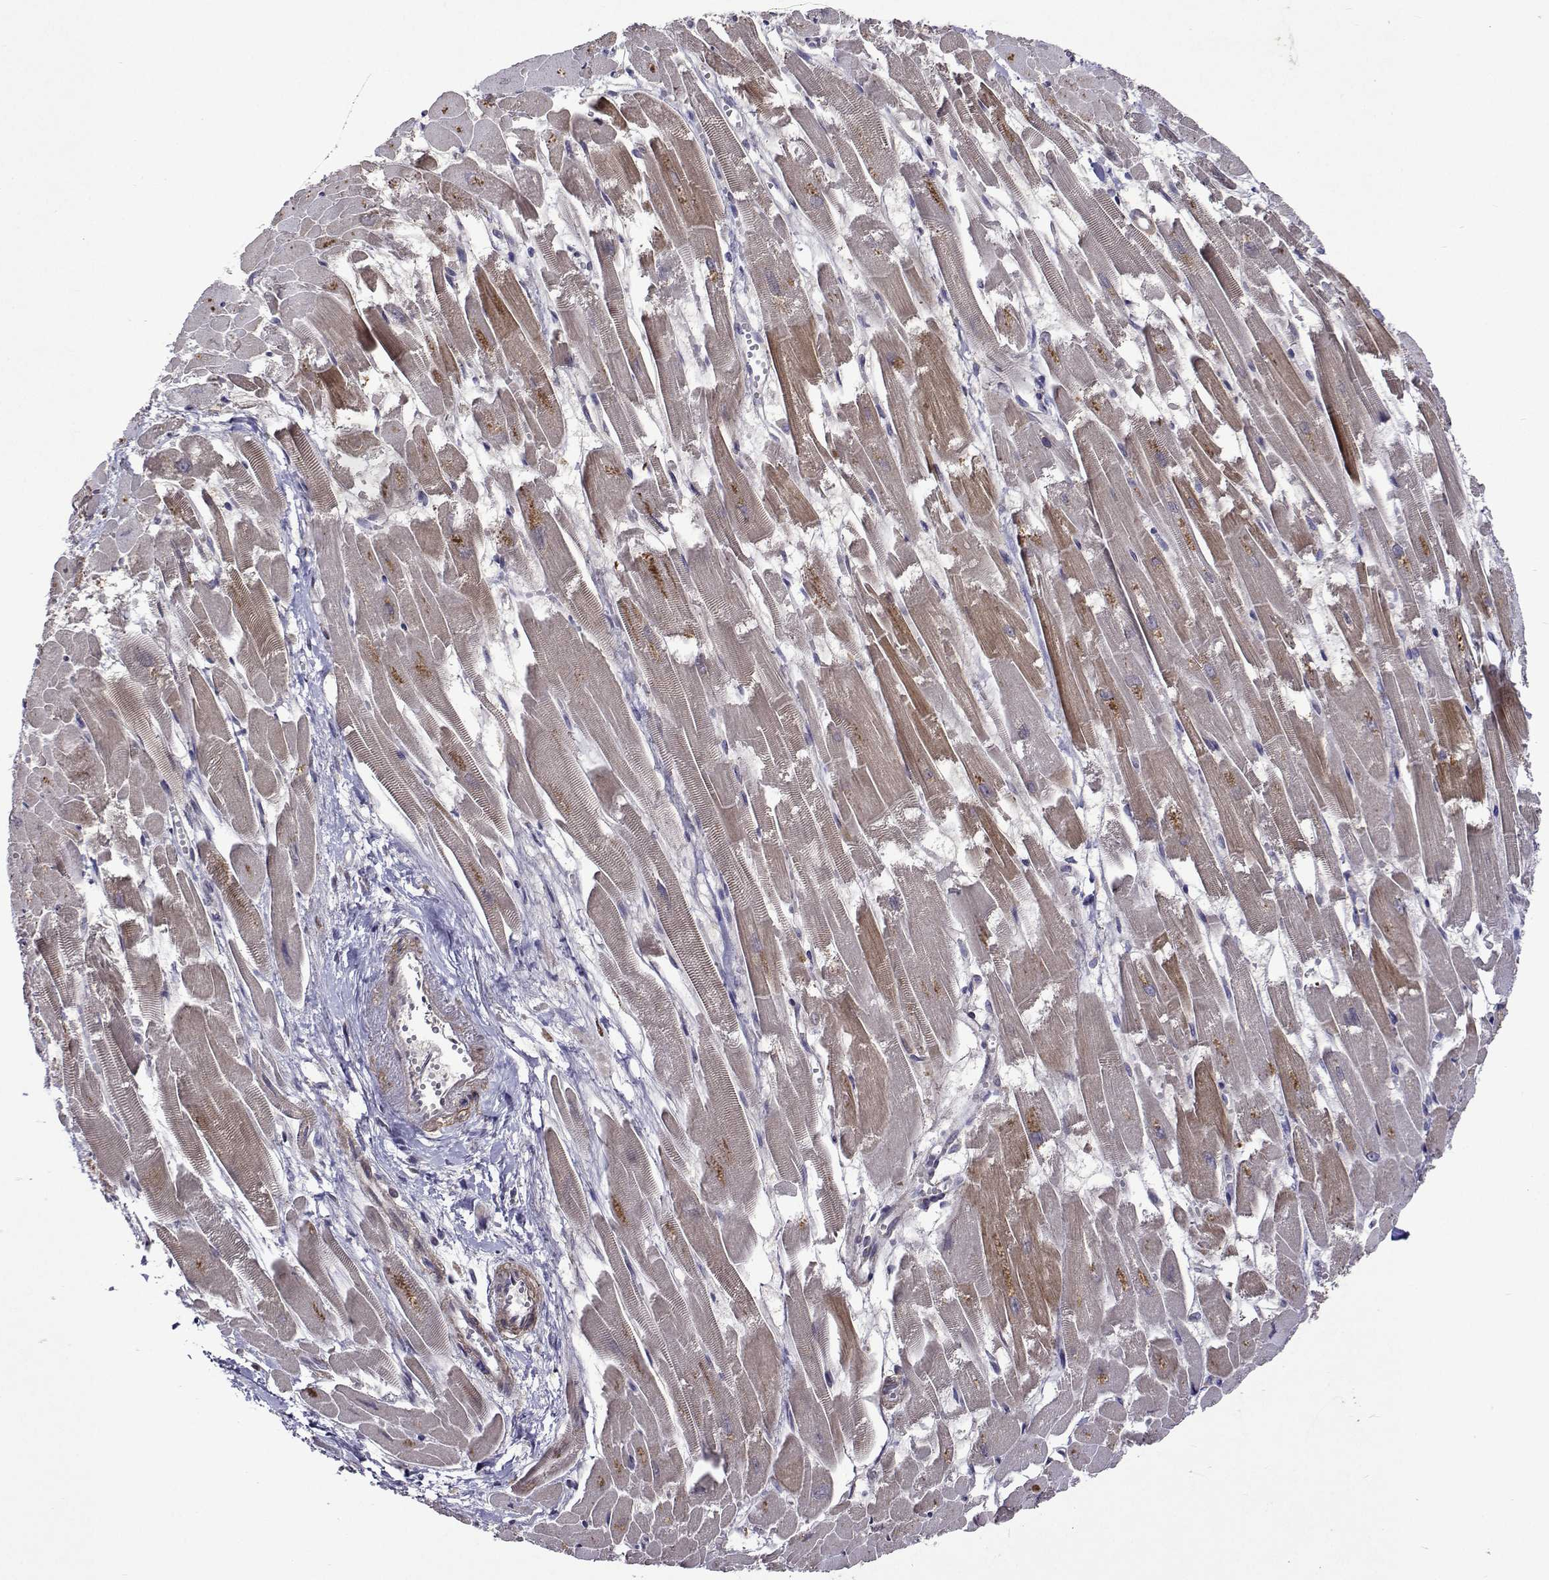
{"staining": {"intensity": "weak", "quantity": "25%-75%", "location": "cytoplasmic/membranous"}, "tissue": "heart muscle", "cell_type": "Cardiomyocytes", "image_type": "normal", "snomed": [{"axis": "morphology", "description": "Normal tissue, NOS"}, {"axis": "topography", "description": "Heart"}], "caption": "Protein expression analysis of normal human heart muscle reveals weak cytoplasmic/membranous expression in approximately 25%-75% of cardiomyocytes.", "gene": "TARBP2", "patient": {"sex": "female", "age": 52}}